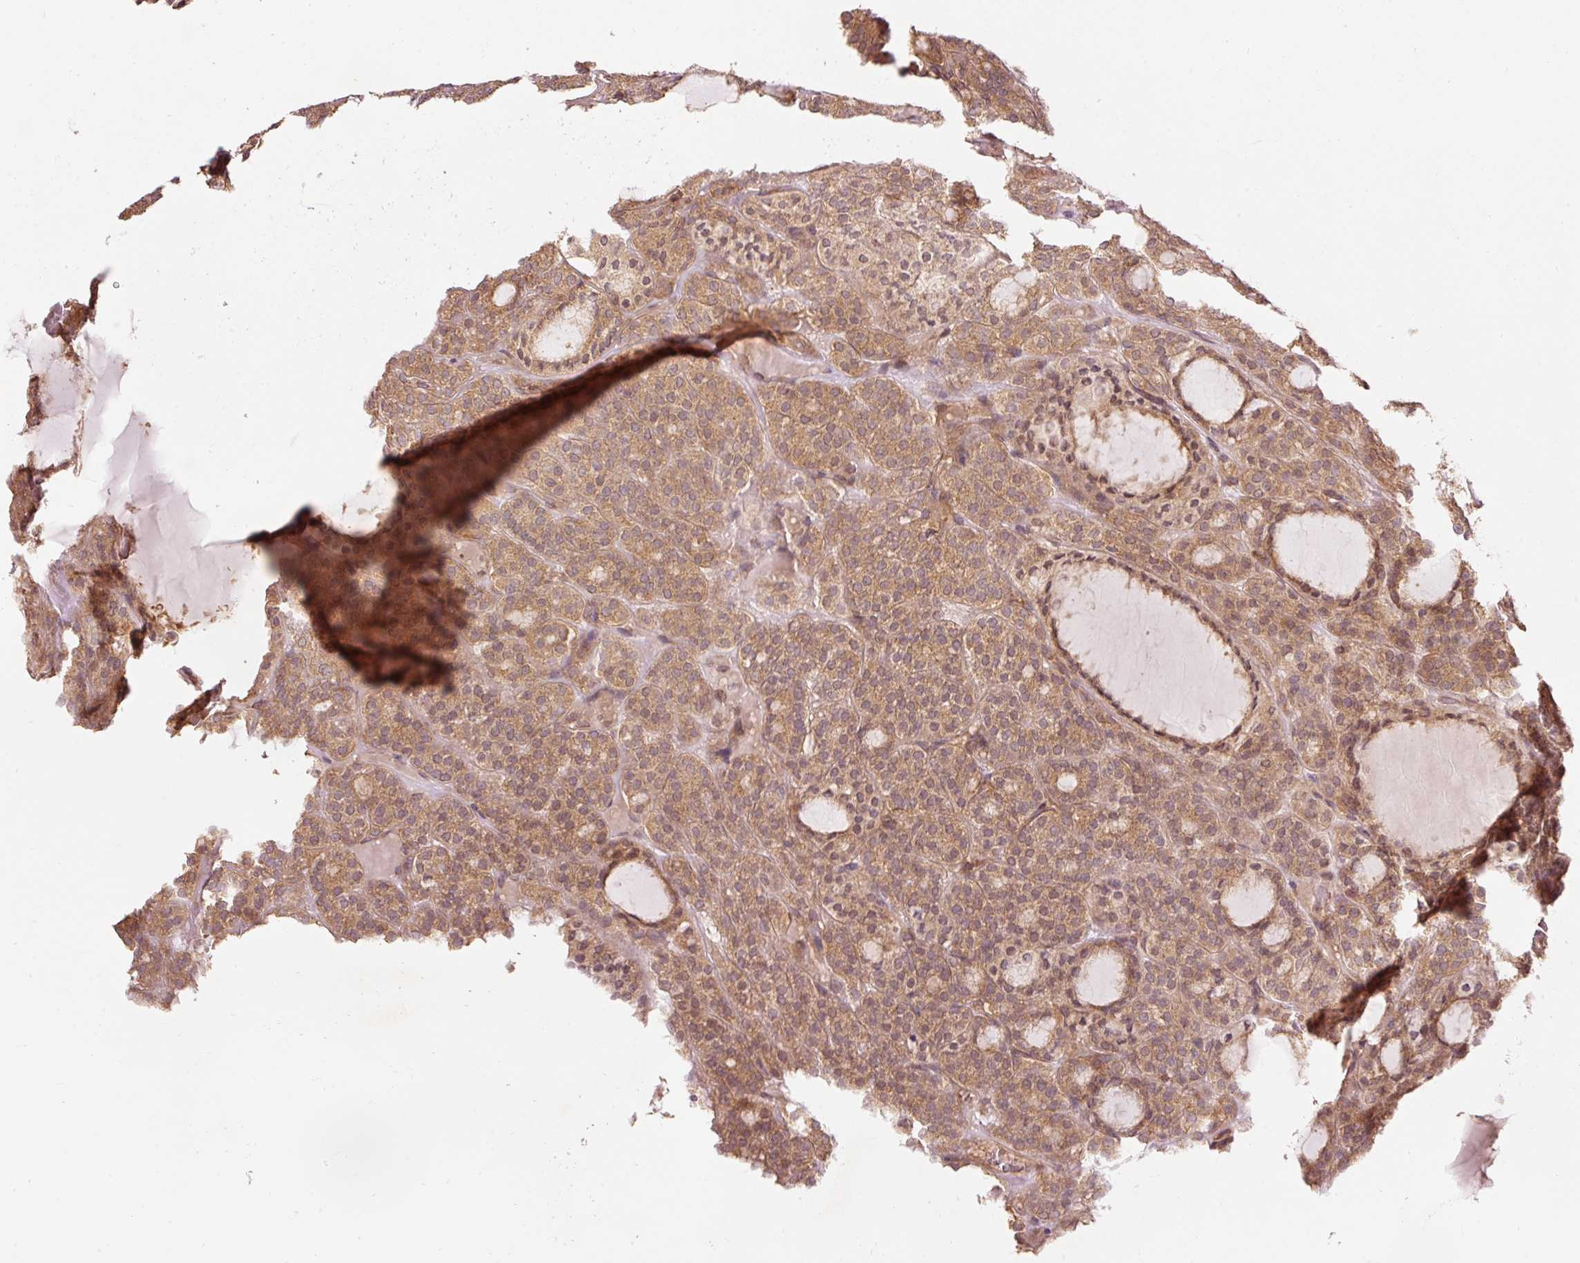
{"staining": {"intensity": "moderate", "quantity": ">75%", "location": "cytoplasmic/membranous"}, "tissue": "thyroid cancer", "cell_type": "Tumor cells", "image_type": "cancer", "snomed": [{"axis": "morphology", "description": "Follicular adenoma carcinoma, NOS"}, {"axis": "topography", "description": "Thyroid gland"}], "caption": "This image shows thyroid cancer stained with immunohistochemistry (IHC) to label a protein in brown. The cytoplasmic/membranous of tumor cells show moderate positivity for the protein. Nuclei are counter-stained blue.", "gene": "PDAP1", "patient": {"sex": "female", "age": 63}}